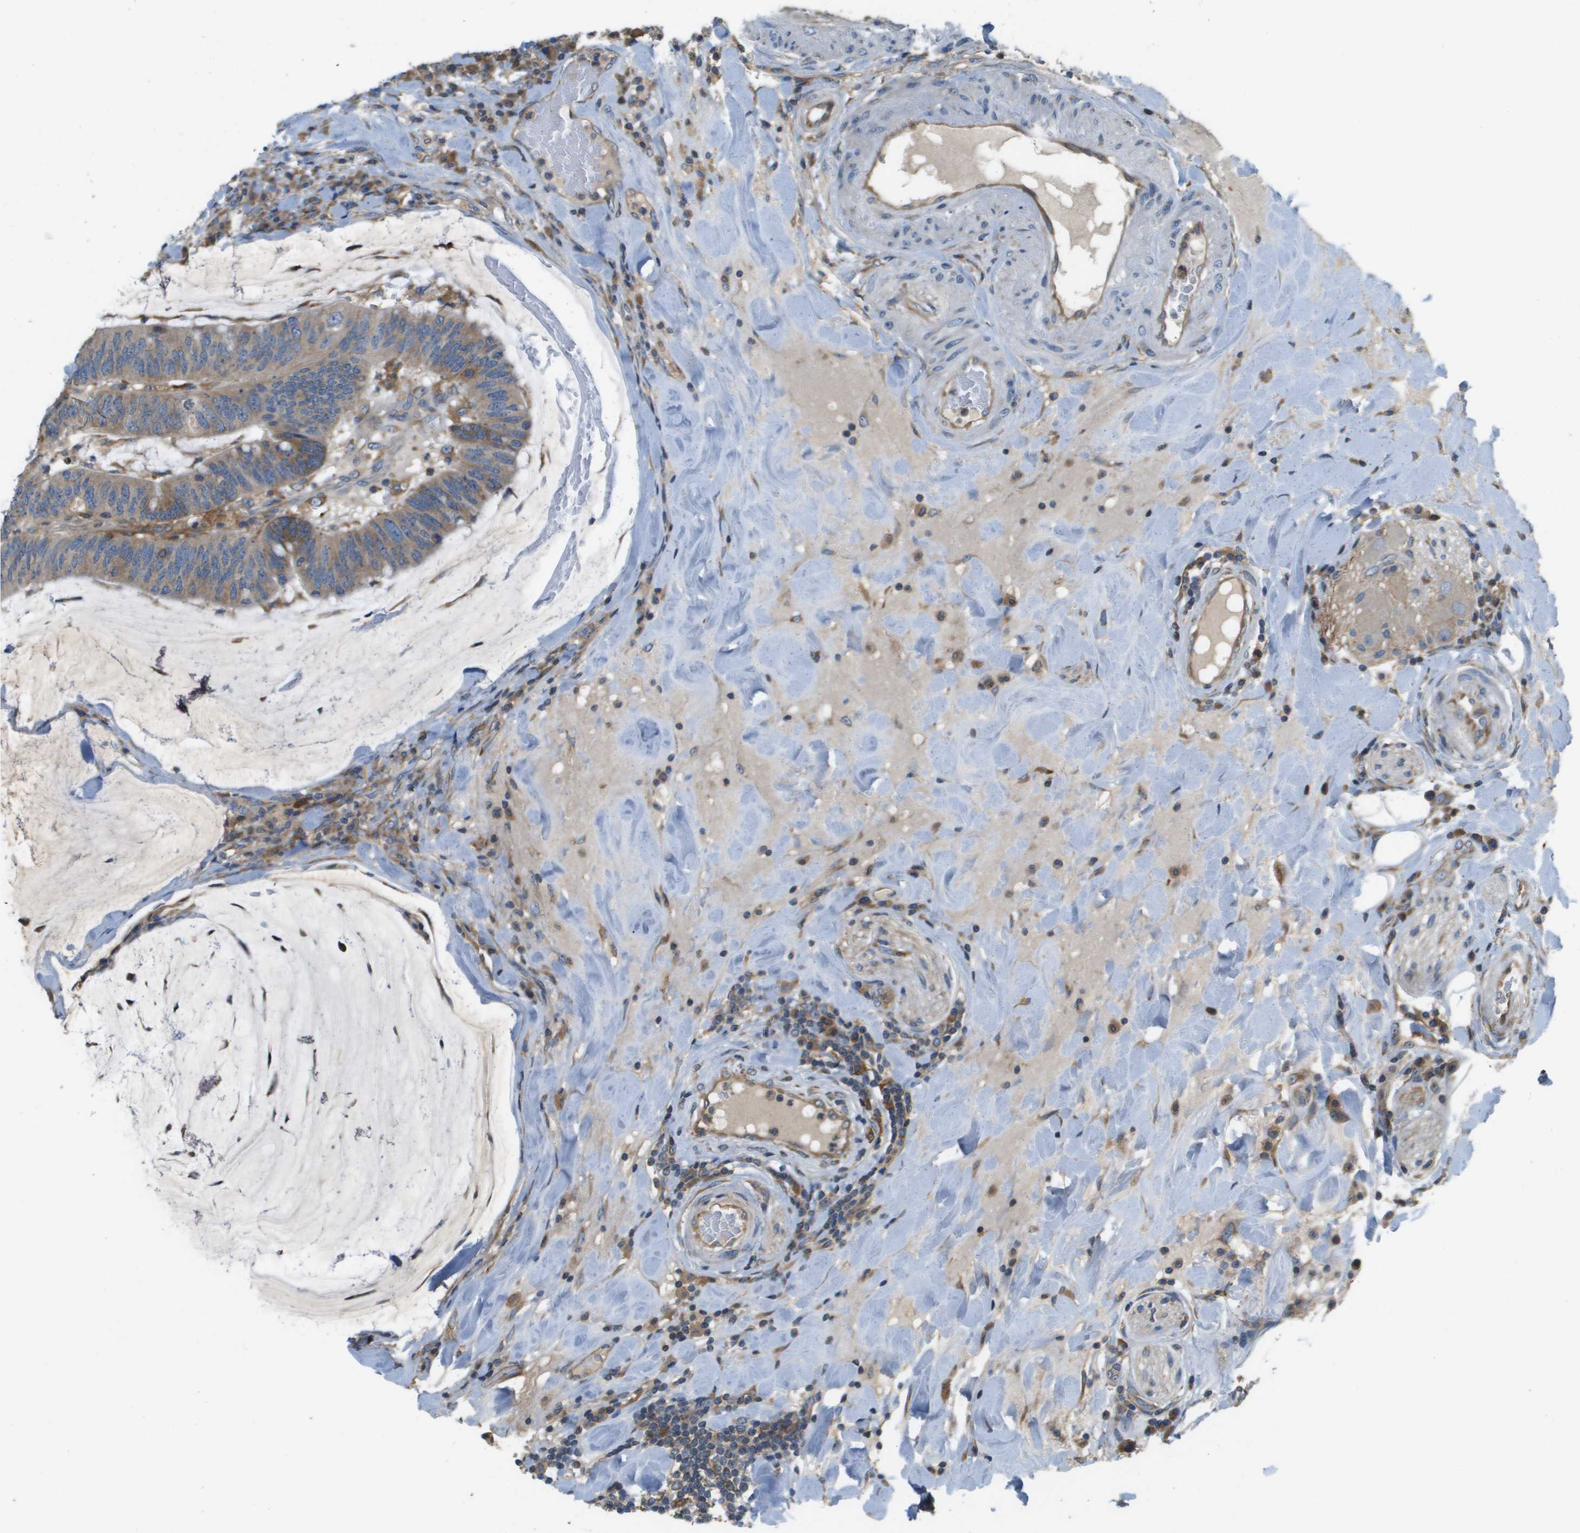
{"staining": {"intensity": "moderate", "quantity": ">75%", "location": "cytoplasmic/membranous"}, "tissue": "colorectal cancer", "cell_type": "Tumor cells", "image_type": "cancer", "snomed": [{"axis": "morphology", "description": "Normal tissue, NOS"}, {"axis": "morphology", "description": "Adenocarcinoma, NOS"}, {"axis": "topography", "description": "Colon"}], "caption": "Adenocarcinoma (colorectal) stained with immunohistochemistry (IHC) demonstrates moderate cytoplasmic/membranous staining in about >75% of tumor cells.", "gene": "SAMSN1", "patient": {"sex": "female", "age": 66}}